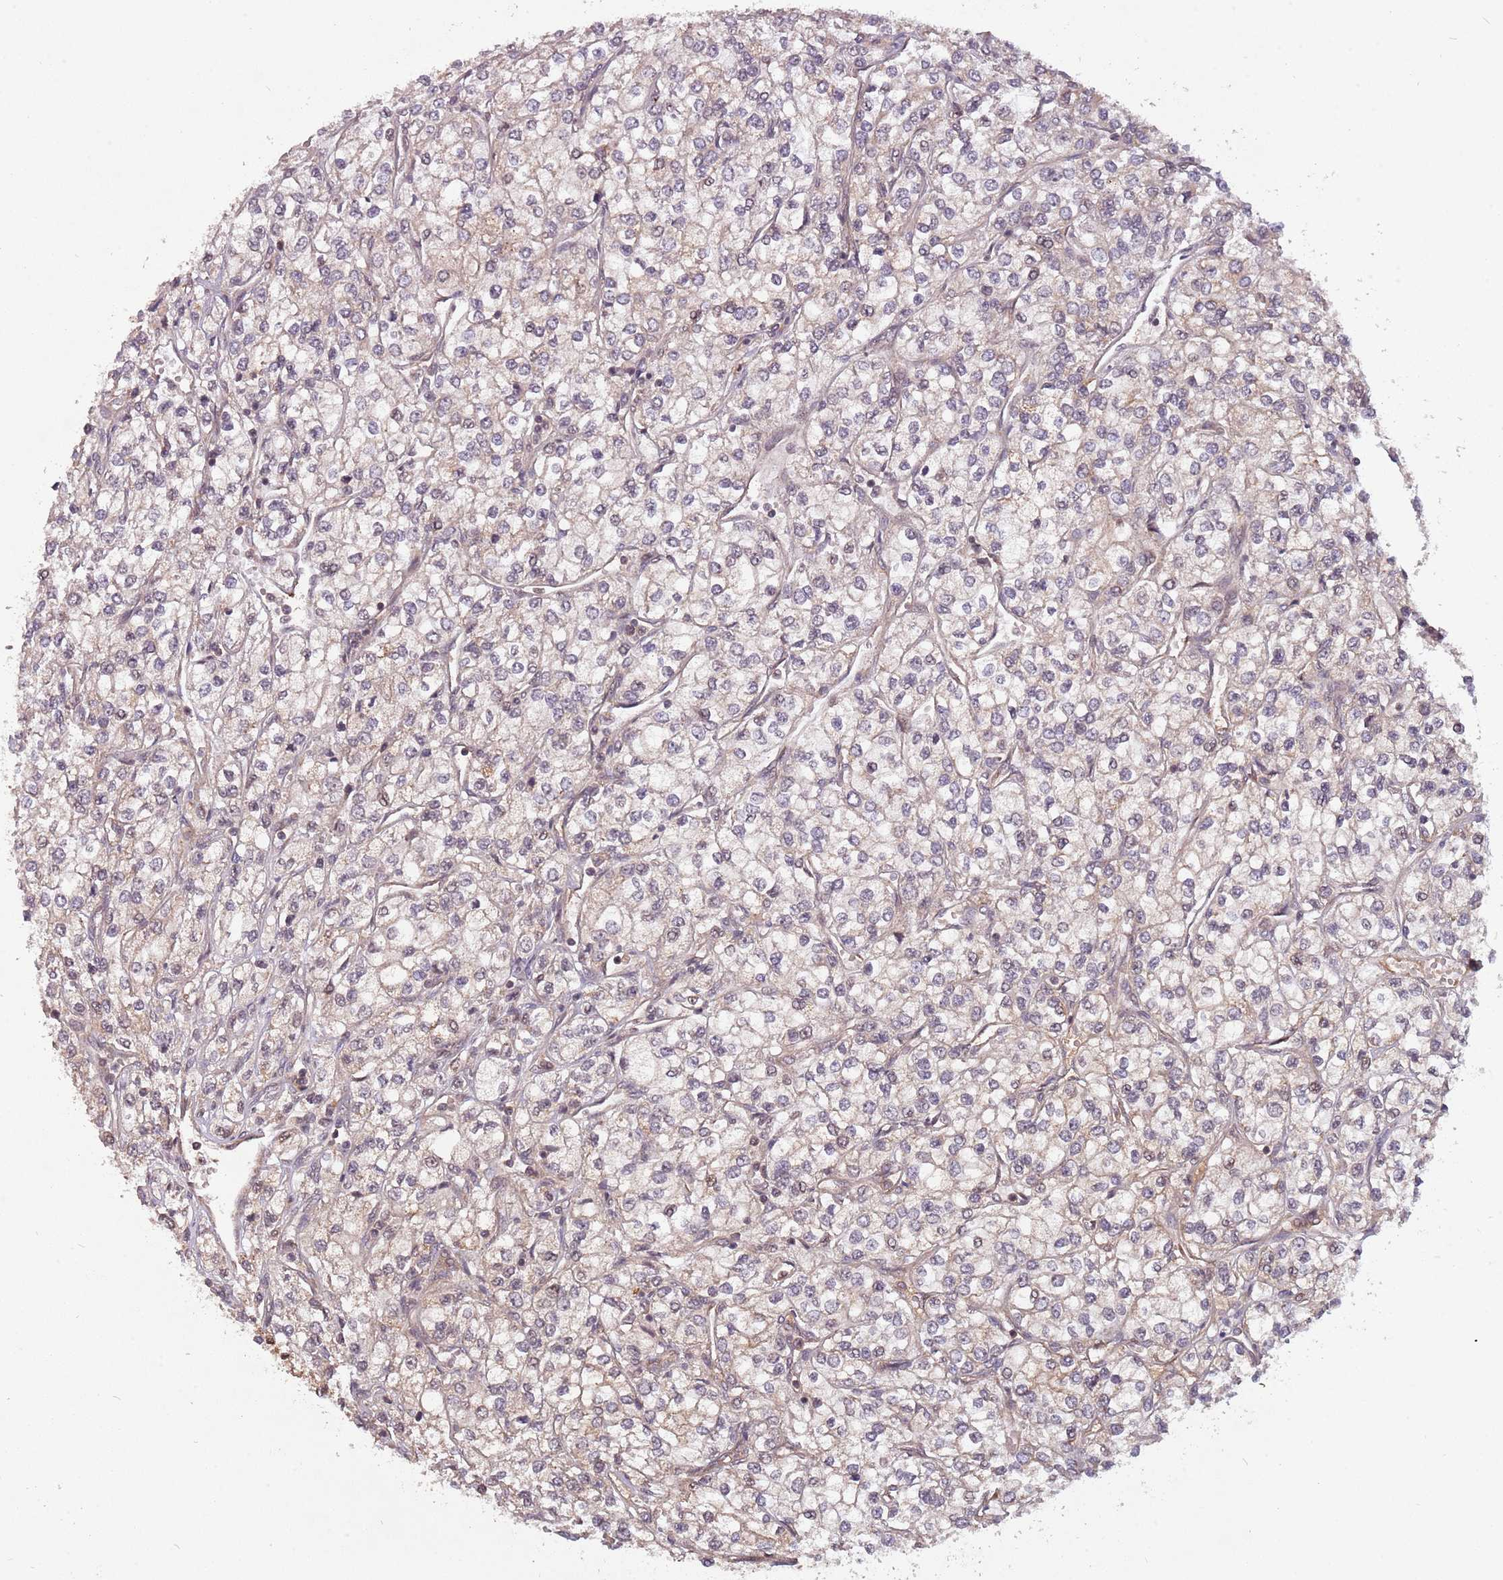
{"staining": {"intensity": "weak", "quantity": "<25%", "location": "nuclear"}, "tissue": "renal cancer", "cell_type": "Tumor cells", "image_type": "cancer", "snomed": [{"axis": "morphology", "description": "Adenocarcinoma, NOS"}, {"axis": "topography", "description": "Kidney"}], "caption": "The immunohistochemistry (IHC) photomicrograph has no significant positivity in tumor cells of renal cancer (adenocarcinoma) tissue. The staining was performed using DAB to visualize the protein expression in brown, while the nuclei were stained in blue with hematoxylin (Magnification: 20x).", "gene": "SUDS3", "patient": {"sex": "male", "age": 80}}